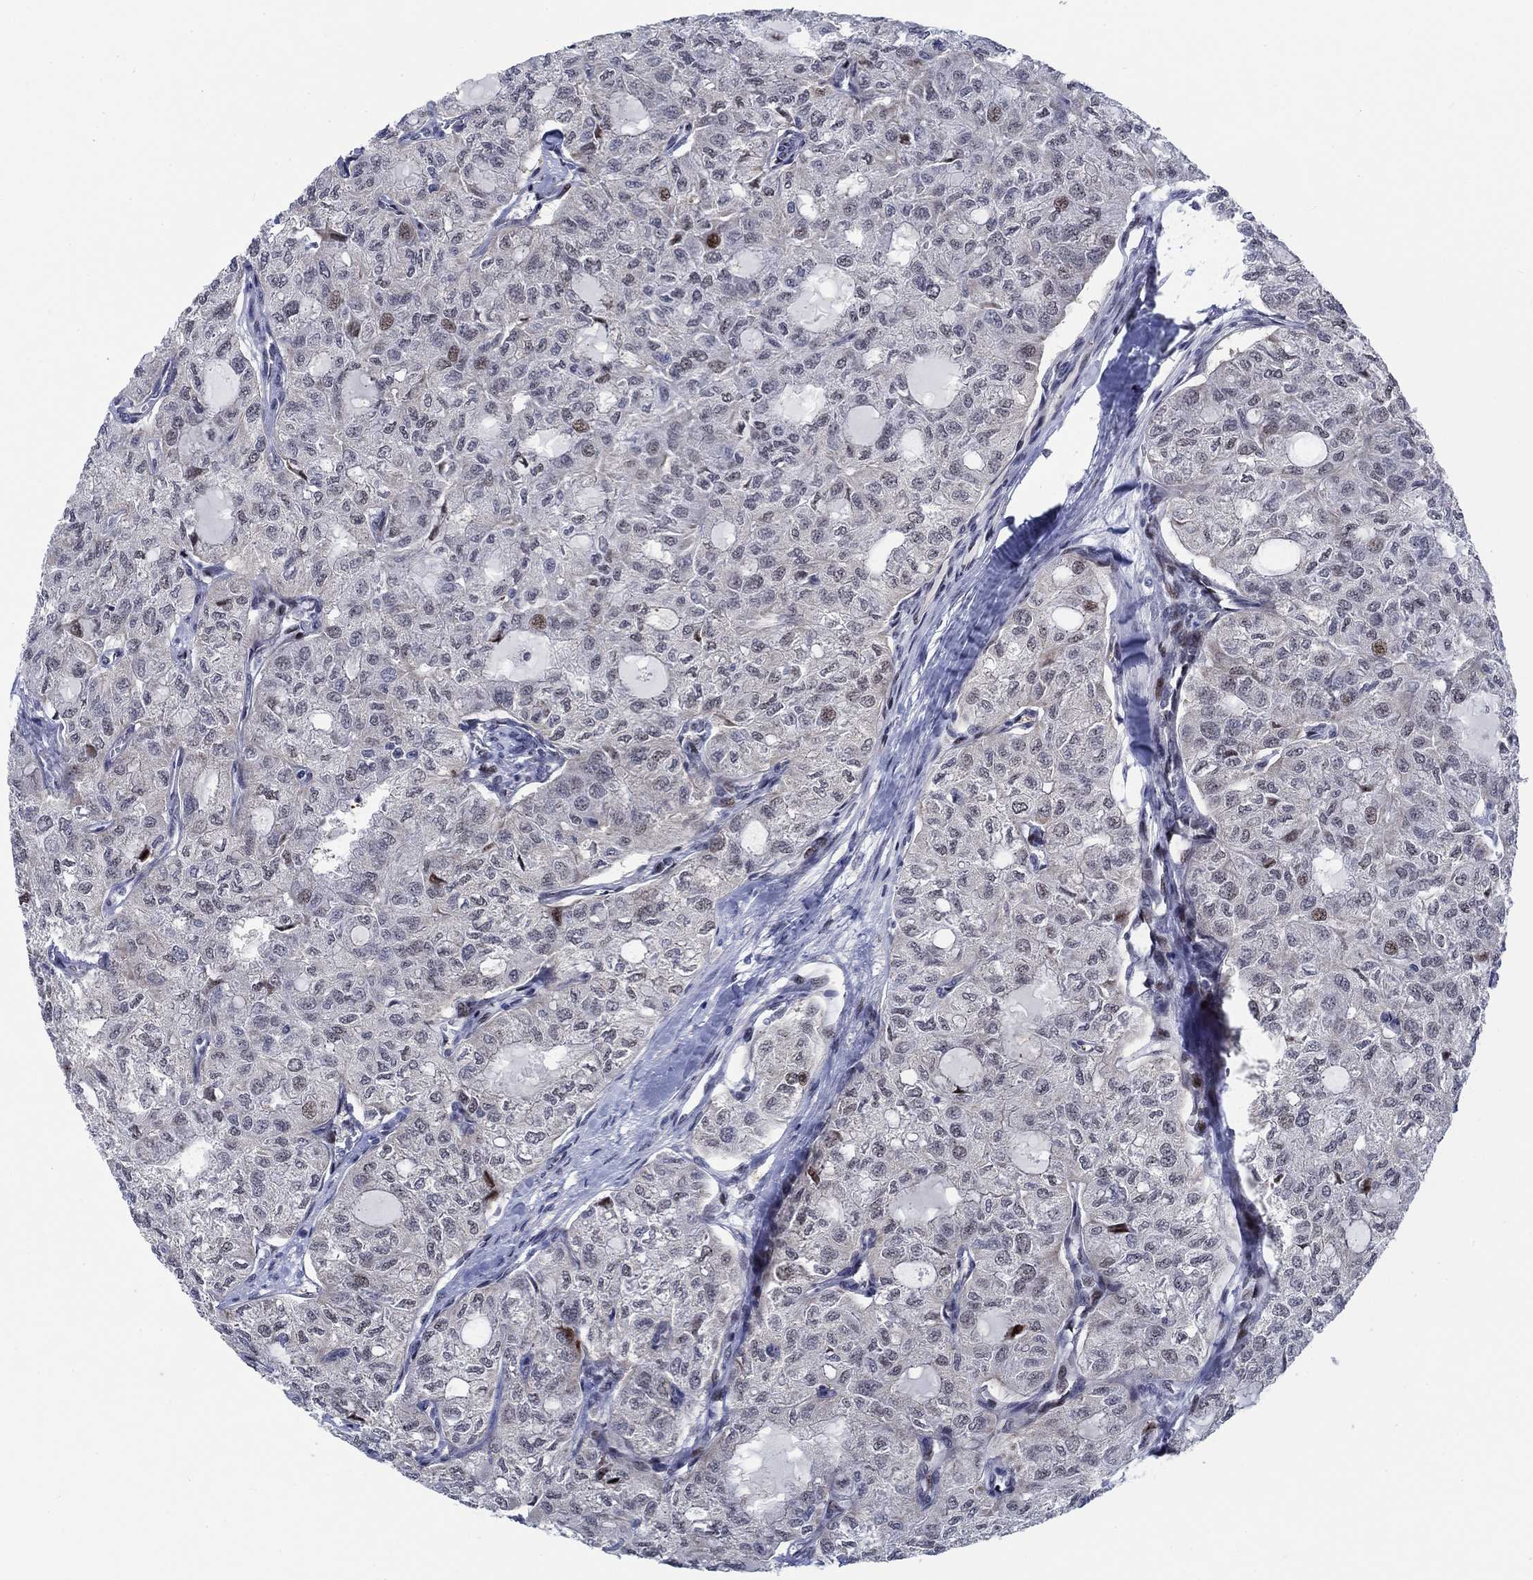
{"staining": {"intensity": "negative", "quantity": "none", "location": "none"}, "tissue": "thyroid cancer", "cell_type": "Tumor cells", "image_type": "cancer", "snomed": [{"axis": "morphology", "description": "Follicular adenoma carcinoma, NOS"}, {"axis": "topography", "description": "Thyroid gland"}], "caption": "Human thyroid follicular adenoma carcinoma stained for a protein using immunohistochemistry (IHC) exhibits no staining in tumor cells.", "gene": "NEU3", "patient": {"sex": "male", "age": 75}}